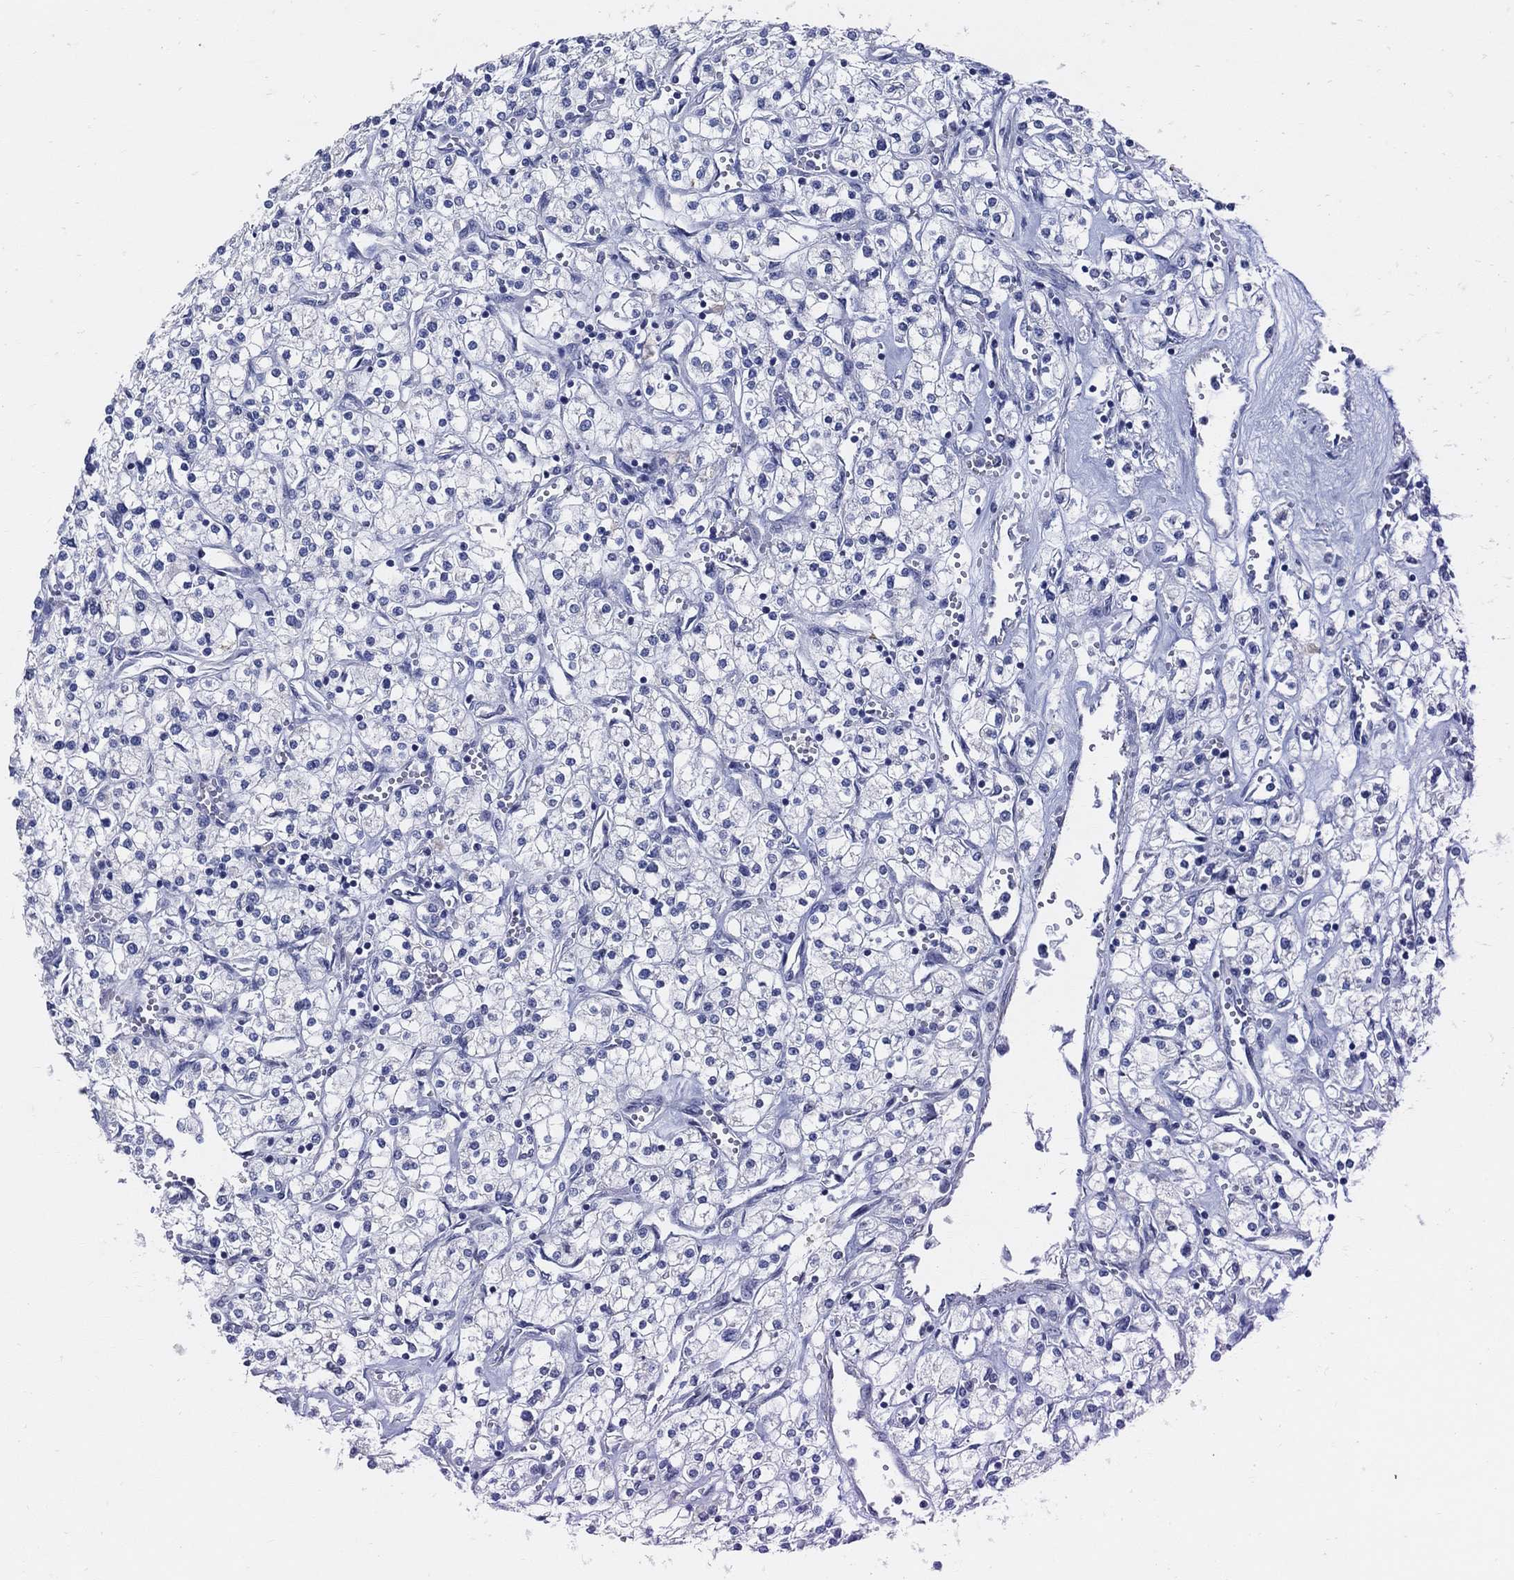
{"staining": {"intensity": "negative", "quantity": "none", "location": "none"}, "tissue": "renal cancer", "cell_type": "Tumor cells", "image_type": "cancer", "snomed": [{"axis": "morphology", "description": "Adenocarcinoma, NOS"}, {"axis": "topography", "description": "Kidney"}], "caption": "Tumor cells are negative for protein expression in human renal adenocarcinoma.", "gene": "USP29", "patient": {"sex": "male", "age": 80}}